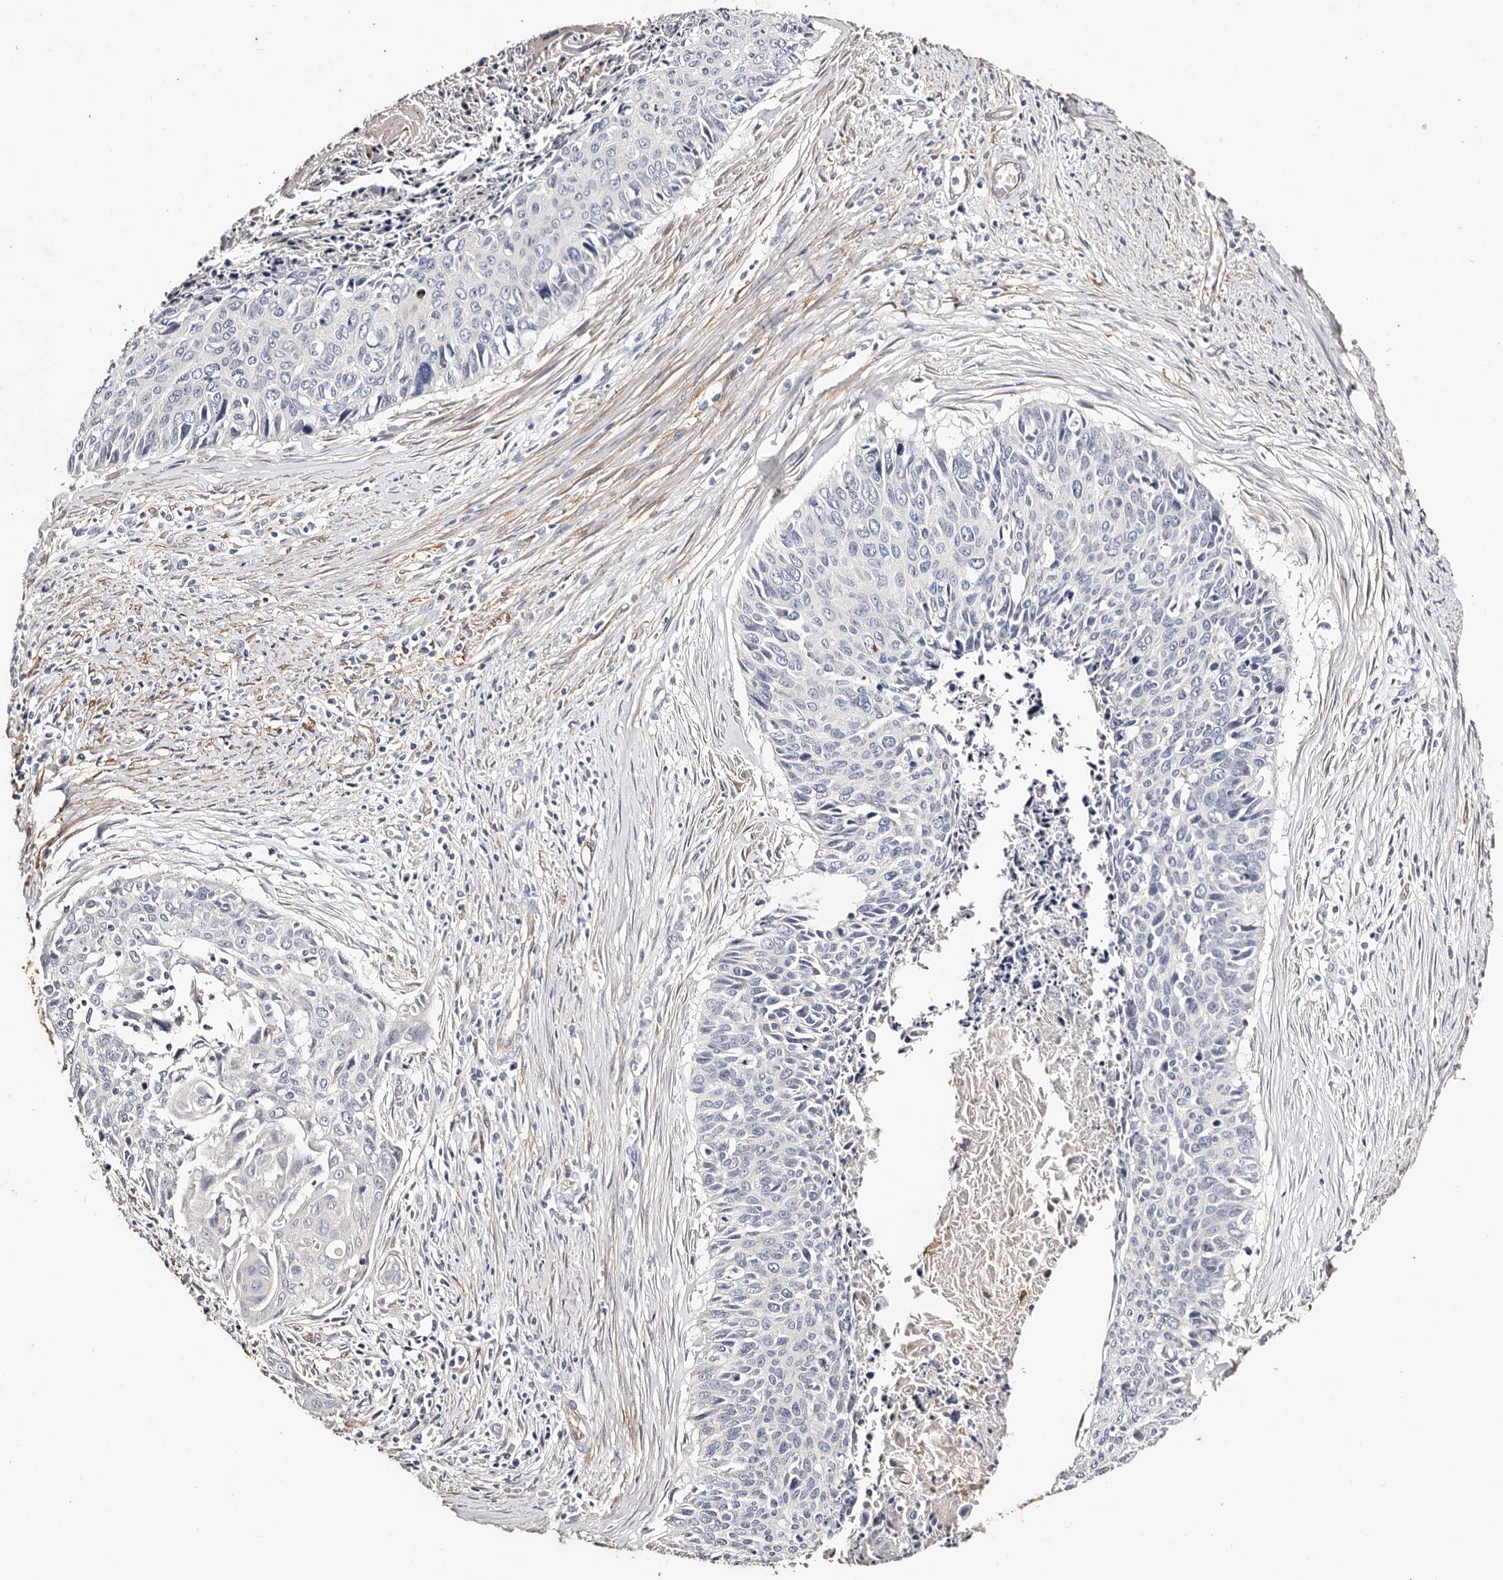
{"staining": {"intensity": "negative", "quantity": "none", "location": "none"}, "tissue": "cervical cancer", "cell_type": "Tumor cells", "image_type": "cancer", "snomed": [{"axis": "morphology", "description": "Squamous cell carcinoma, NOS"}, {"axis": "topography", "description": "Cervix"}], "caption": "IHC photomicrograph of neoplastic tissue: human cervical squamous cell carcinoma stained with DAB displays no significant protein staining in tumor cells.", "gene": "TGM2", "patient": {"sex": "female", "age": 55}}